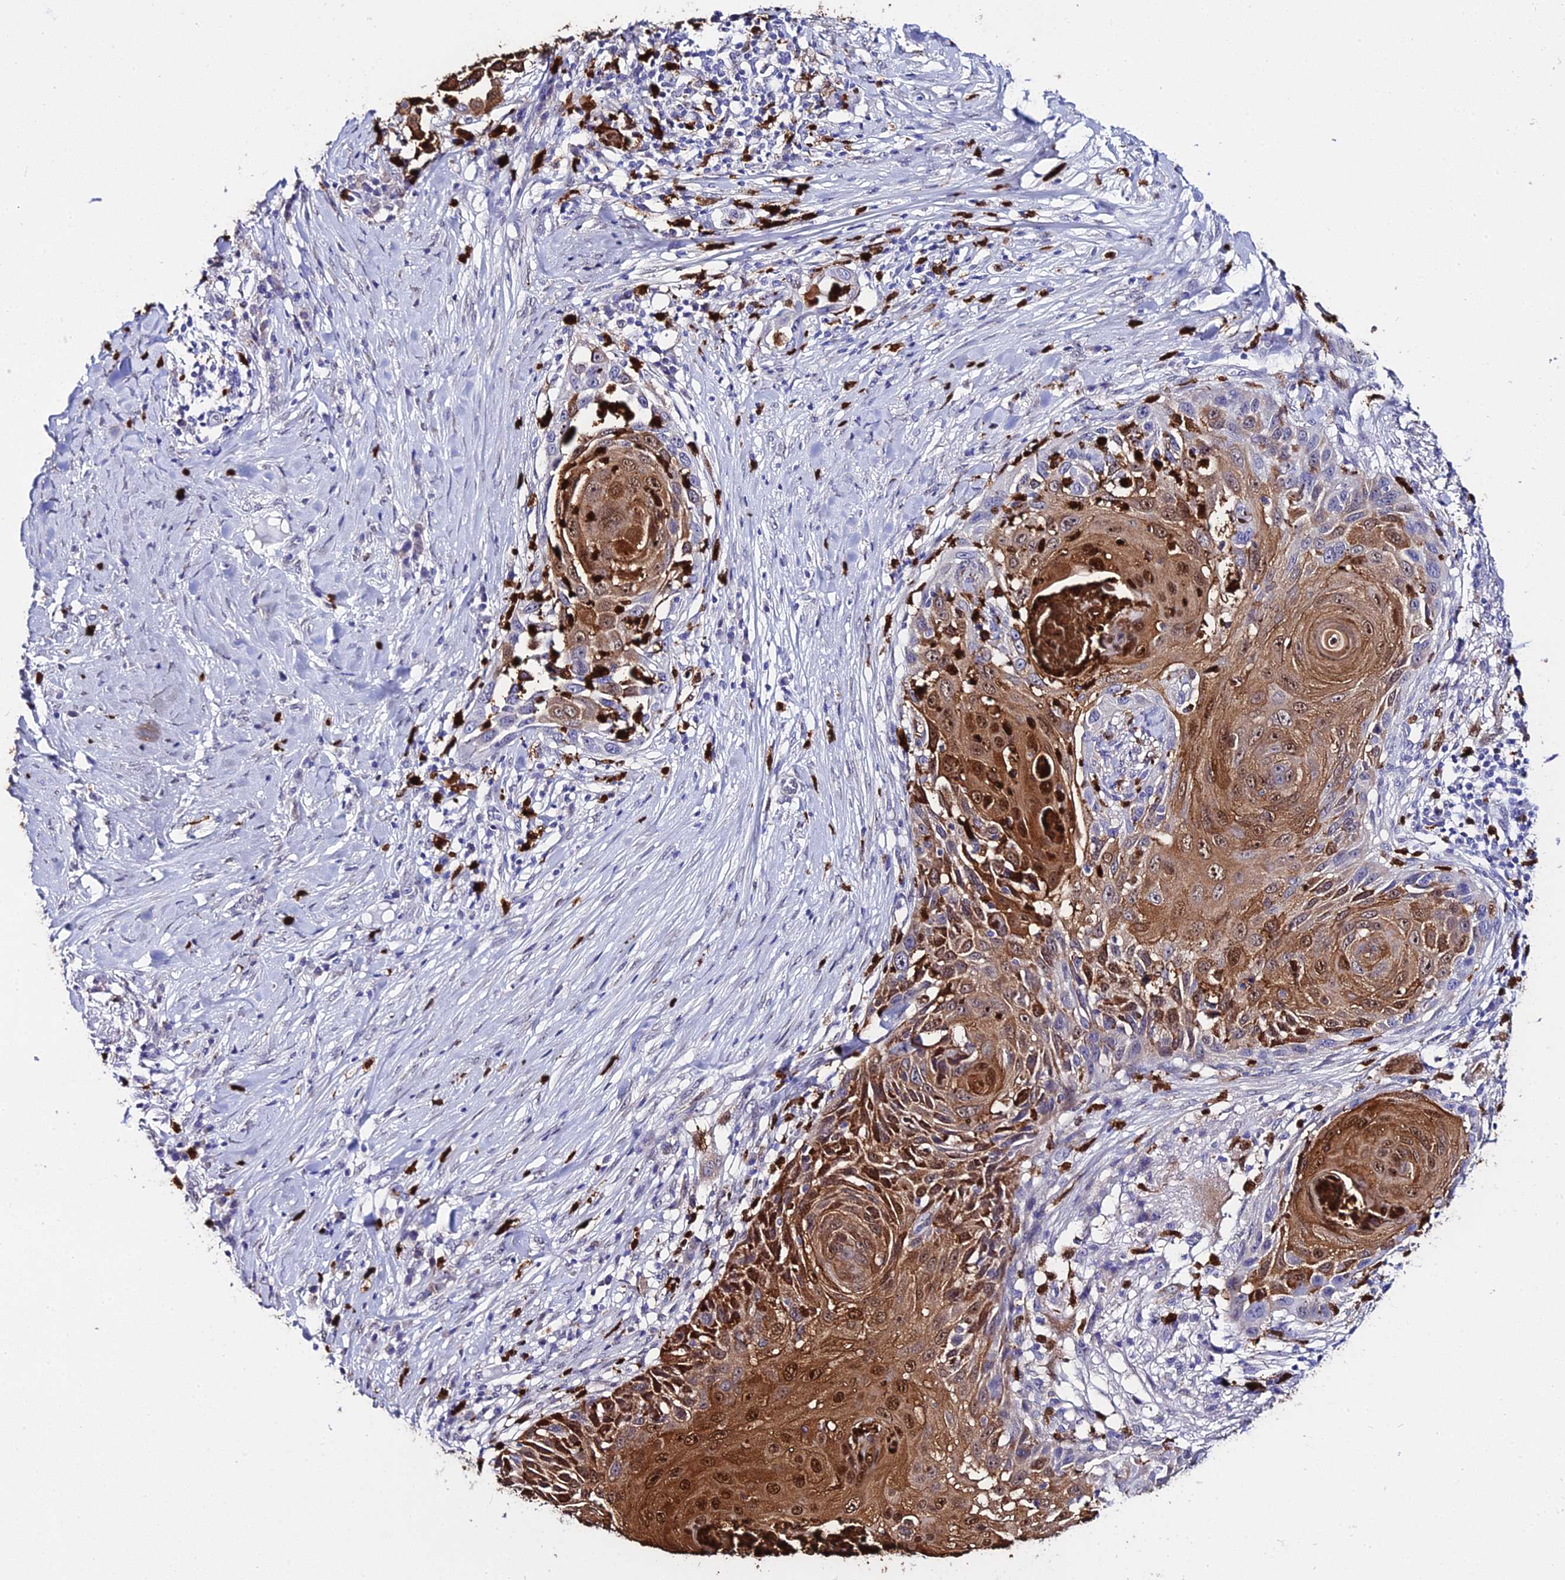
{"staining": {"intensity": "moderate", "quantity": ">75%", "location": "cytoplasmic/membranous,nuclear"}, "tissue": "skin cancer", "cell_type": "Tumor cells", "image_type": "cancer", "snomed": [{"axis": "morphology", "description": "Squamous cell carcinoma, NOS"}, {"axis": "topography", "description": "Skin"}], "caption": "A histopathology image of skin cancer (squamous cell carcinoma) stained for a protein reveals moderate cytoplasmic/membranous and nuclear brown staining in tumor cells. (brown staining indicates protein expression, while blue staining denotes nuclei).", "gene": "MCM10", "patient": {"sex": "female", "age": 44}}